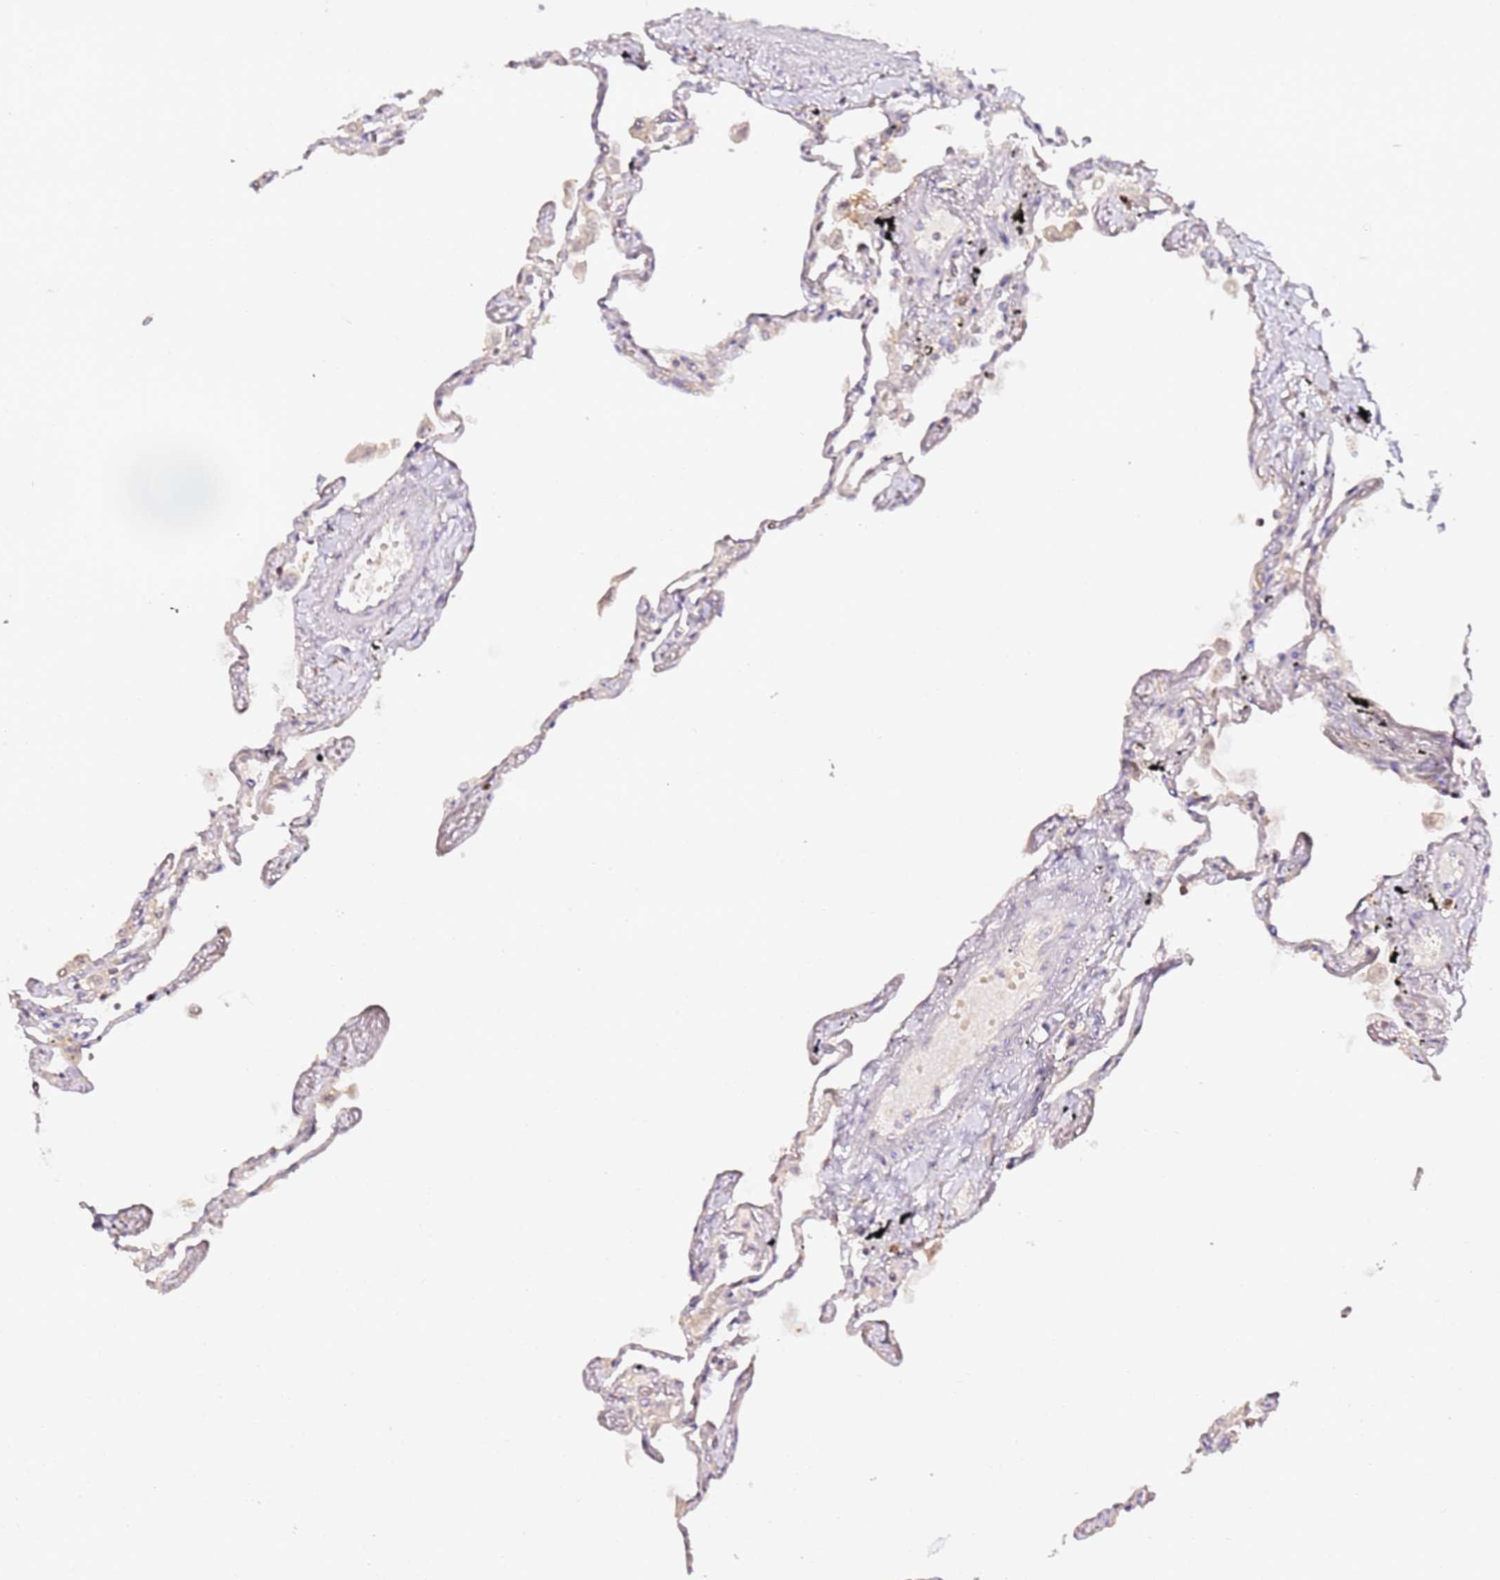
{"staining": {"intensity": "moderate", "quantity": "<25%", "location": "cytoplasmic/membranous"}, "tissue": "lung", "cell_type": "Alveolar cells", "image_type": "normal", "snomed": [{"axis": "morphology", "description": "Normal tissue, NOS"}, {"axis": "topography", "description": "Lung"}], "caption": "Moderate cytoplasmic/membranous expression is seen in about <25% of alveolar cells in benign lung.", "gene": "OR5V1", "patient": {"sex": "female", "age": 67}}